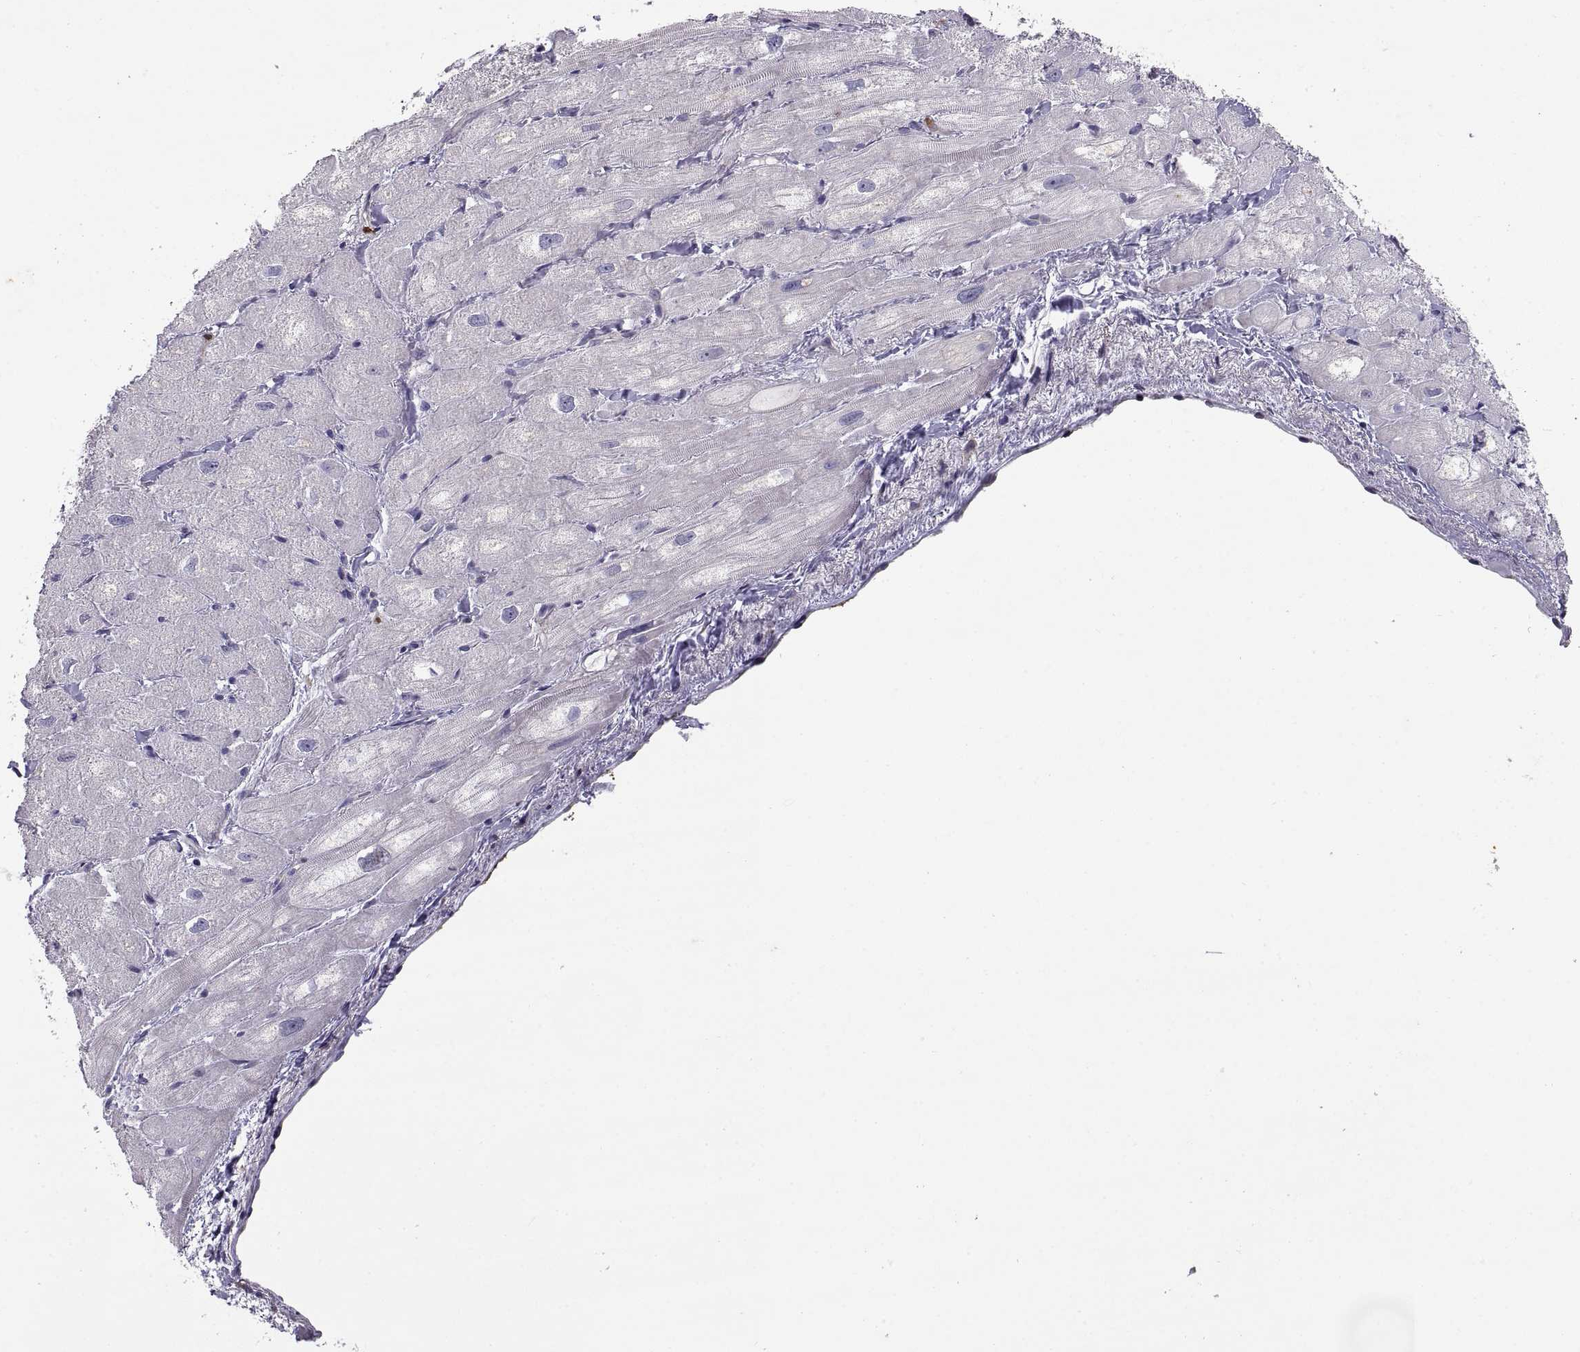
{"staining": {"intensity": "negative", "quantity": "none", "location": "none"}, "tissue": "heart muscle", "cell_type": "Cardiomyocytes", "image_type": "normal", "snomed": [{"axis": "morphology", "description": "Normal tissue, NOS"}, {"axis": "topography", "description": "Heart"}], "caption": "This is an immunohistochemistry (IHC) micrograph of benign human heart muscle. There is no expression in cardiomyocytes.", "gene": "DOK3", "patient": {"sex": "male", "age": 60}}